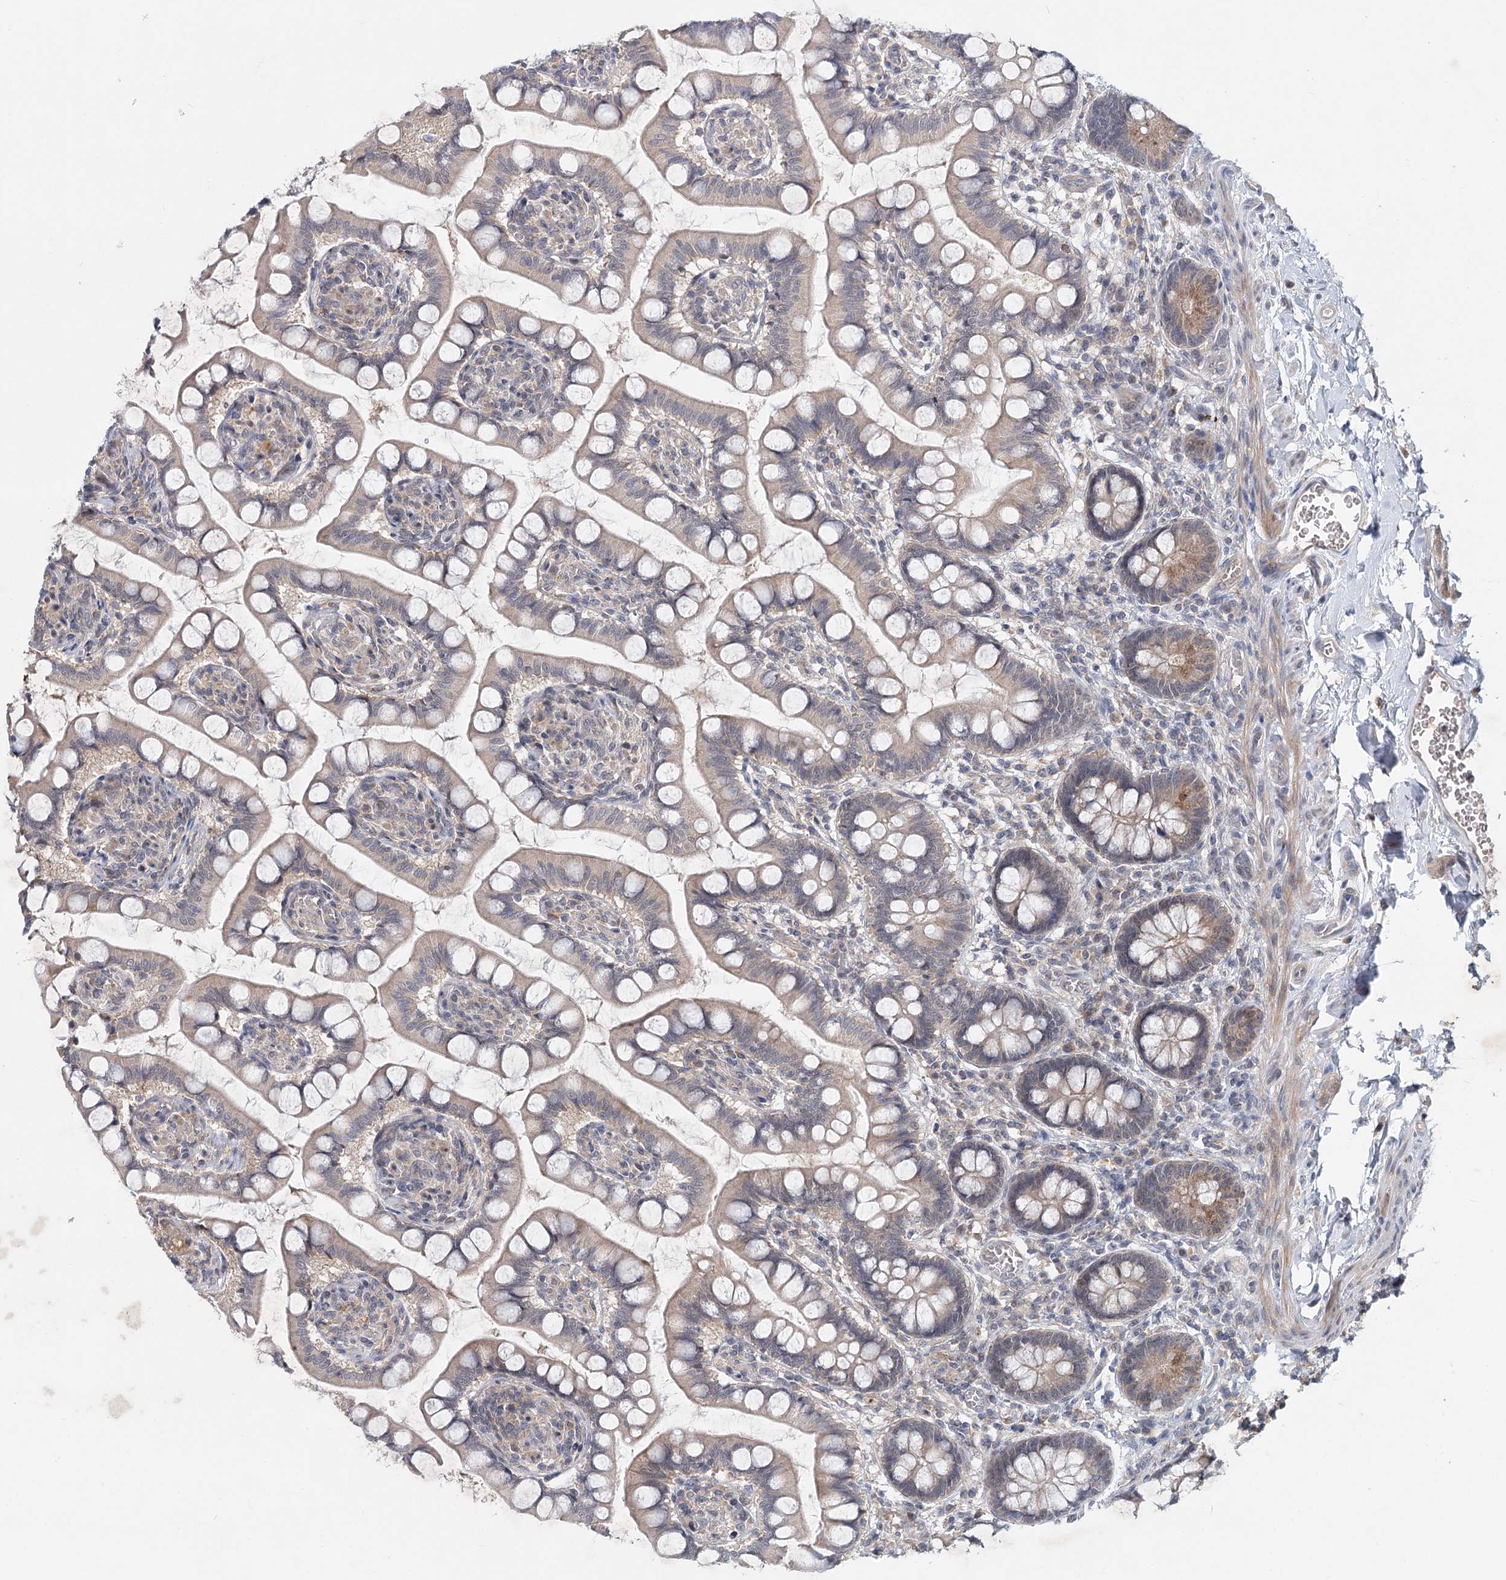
{"staining": {"intensity": "moderate", "quantity": "25%-75%", "location": "cytoplasmic/membranous"}, "tissue": "small intestine", "cell_type": "Glandular cells", "image_type": "normal", "snomed": [{"axis": "morphology", "description": "Normal tissue, NOS"}, {"axis": "topography", "description": "Small intestine"}], "caption": "Protein expression by immunohistochemistry displays moderate cytoplasmic/membranous positivity in approximately 25%-75% of glandular cells in unremarkable small intestine.", "gene": "AP3B1", "patient": {"sex": "male", "age": 52}}